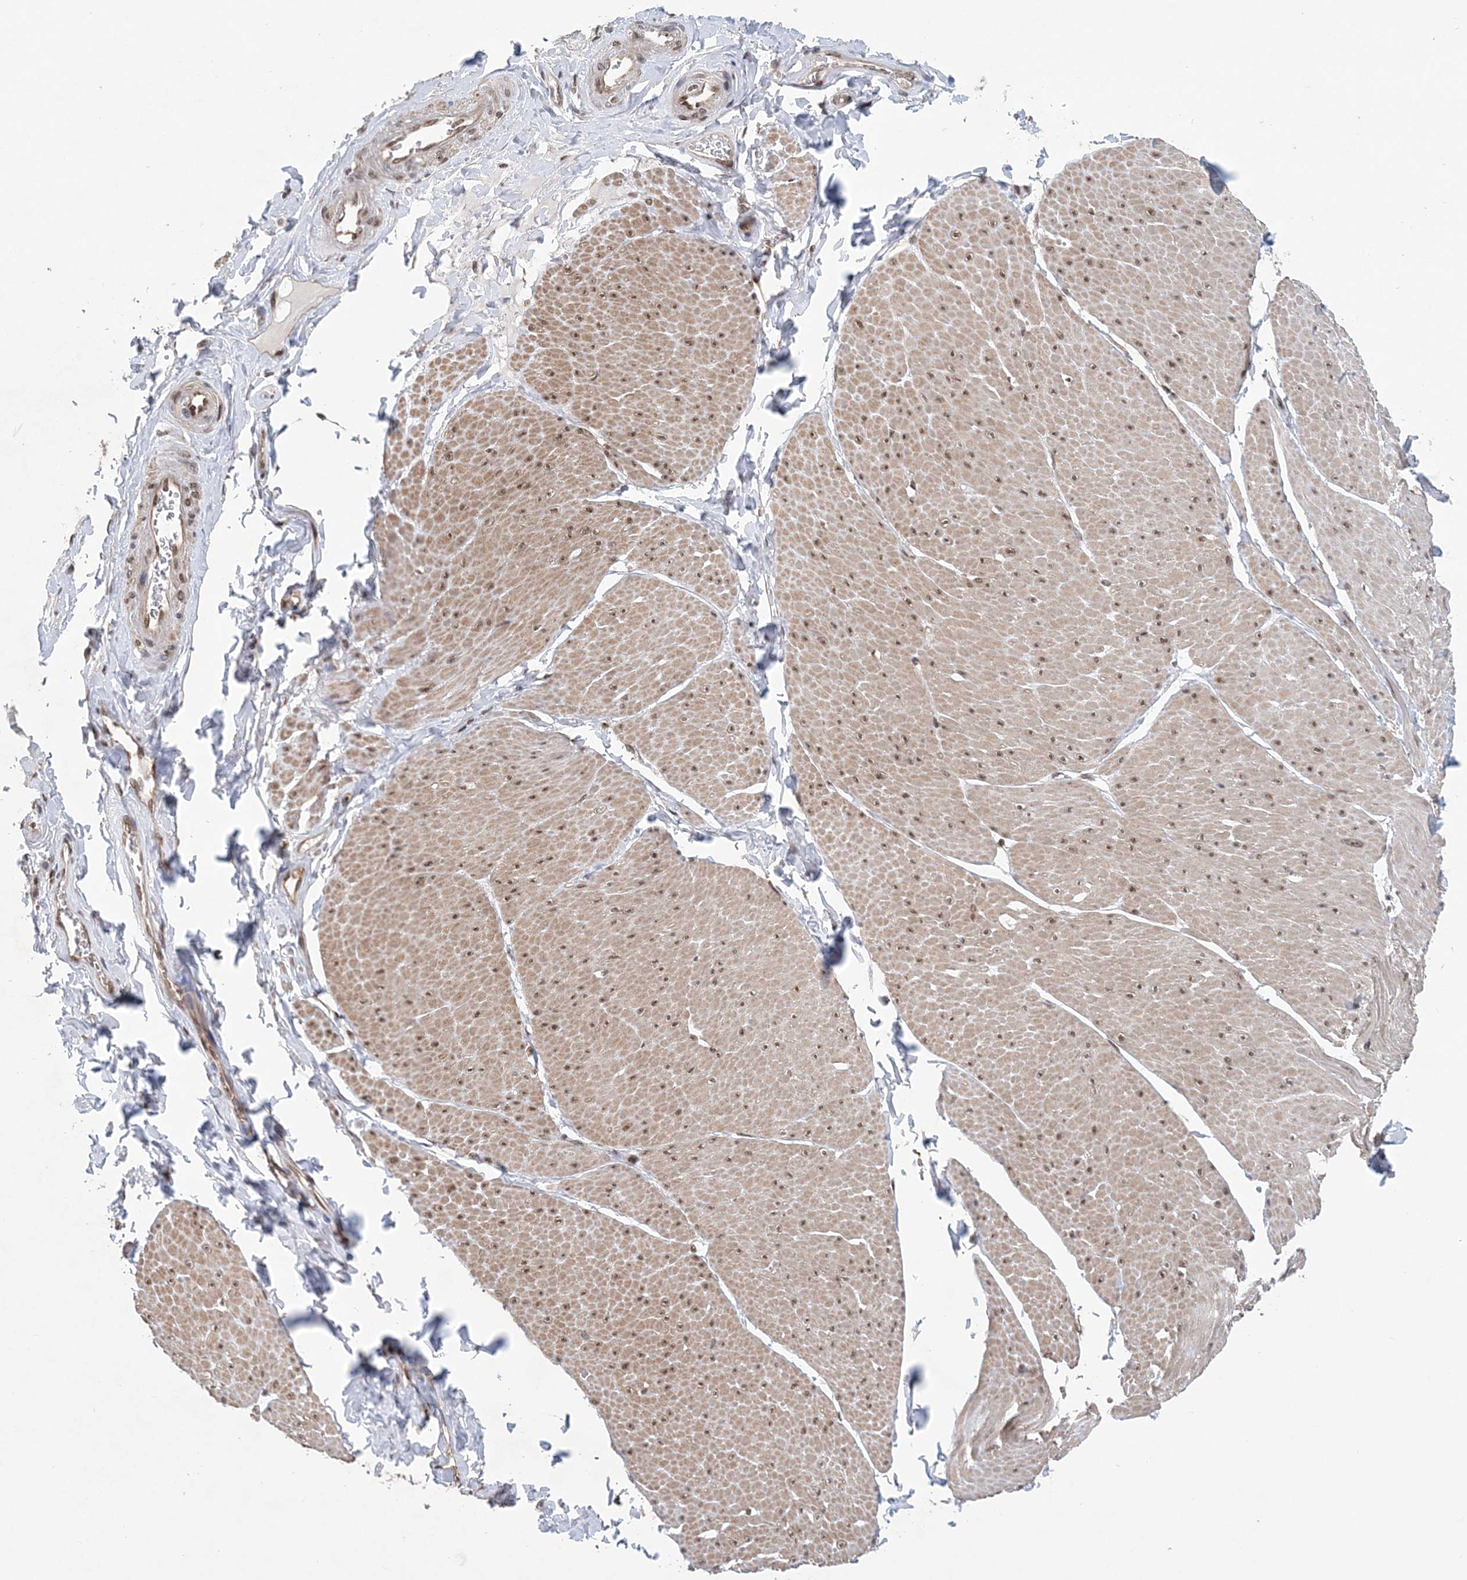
{"staining": {"intensity": "moderate", "quantity": ">75%", "location": "cytoplasmic/membranous,nuclear"}, "tissue": "smooth muscle", "cell_type": "Smooth muscle cells", "image_type": "normal", "snomed": [{"axis": "morphology", "description": "Urothelial carcinoma, High grade"}, {"axis": "topography", "description": "Urinary bladder"}], "caption": "The image displays immunohistochemical staining of normal smooth muscle. There is moderate cytoplasmic/membranous,nuclear staining is seen in approximately >75% of smooth muscle cells. Nuclei are stained in blue.", "gene": "CCDC152", "patient": {"sex": "male", "age": 46}}